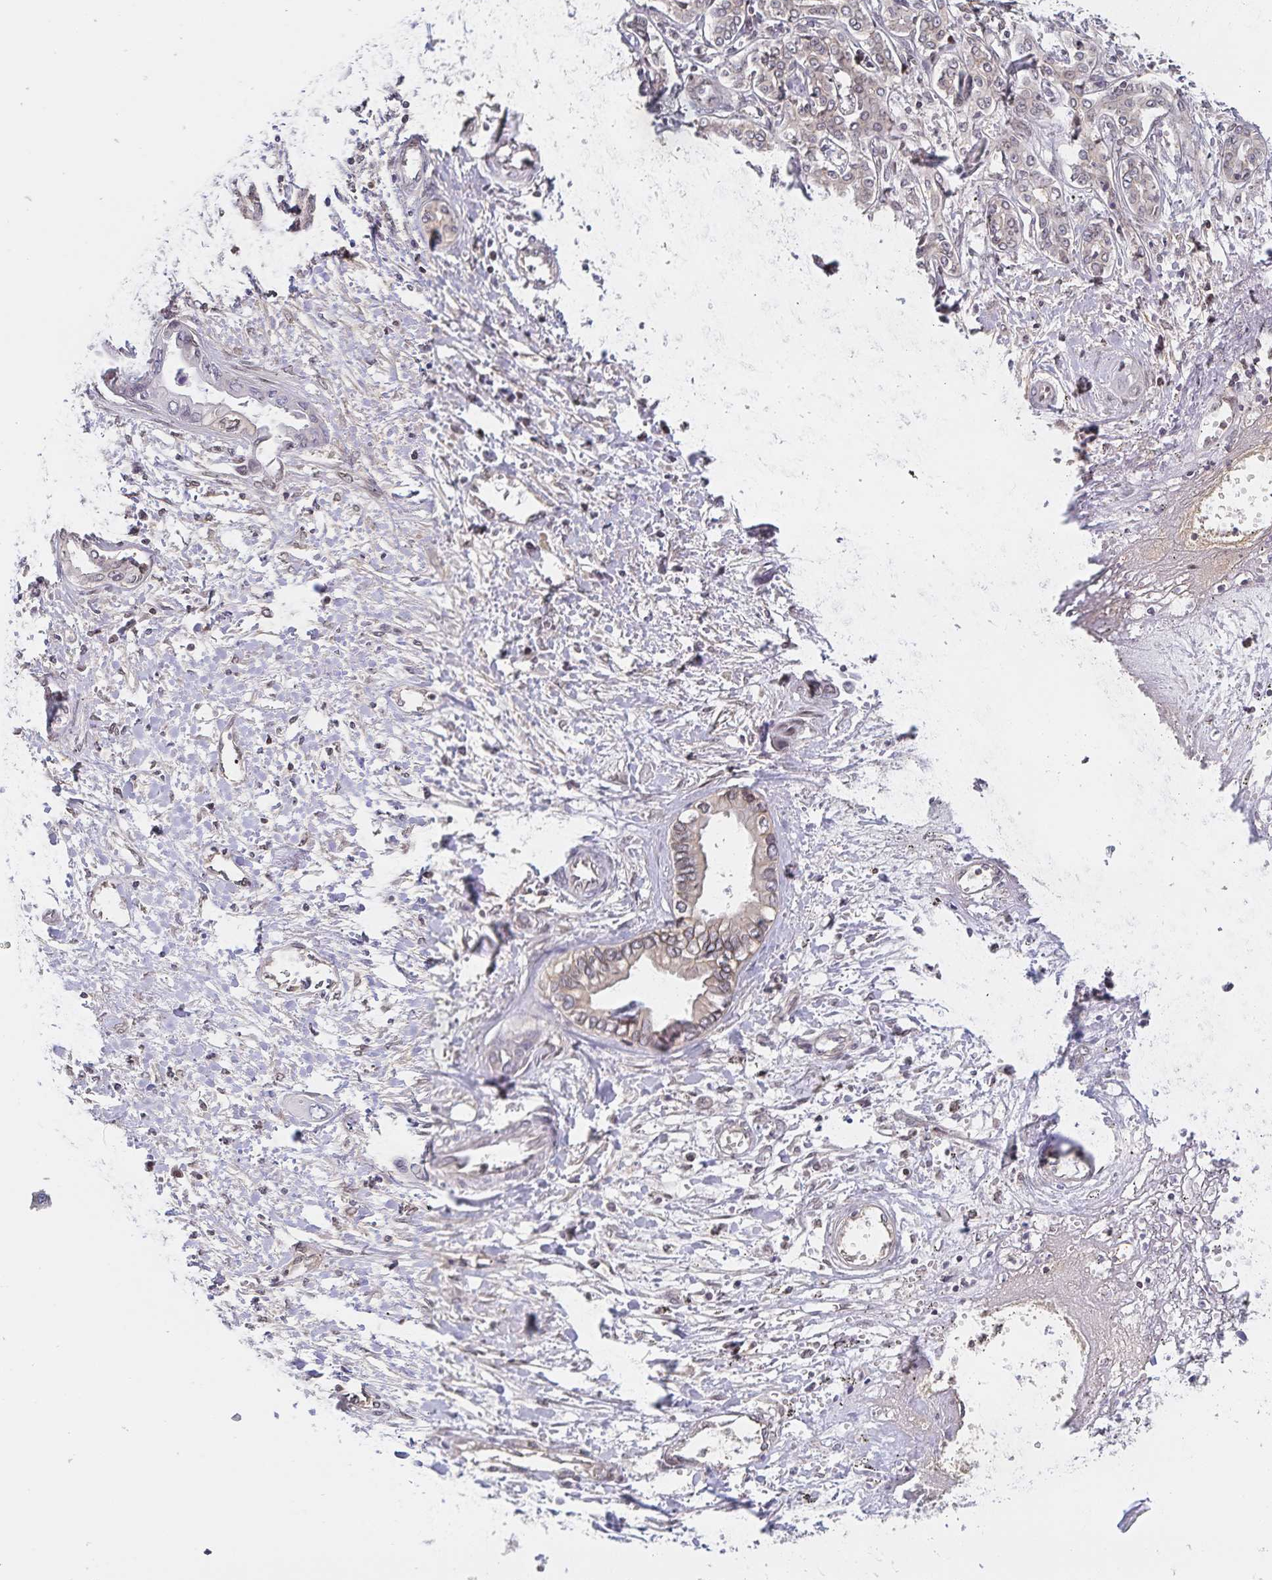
{"staining": {"intensity": "negative", "quantity": "none", "location": "none"}, "tissue": "liver cancer", "cell_type": "Tumor cells", "image_type": "cancer", "snomed": [{"axis": "morphology", "description": "Cholangiocarcinoma"}, {"axis": "topography", "description": "Liver"}], "caption": "Photomicrograph shows no protein staining in tumor cells of liver cancer tissue.", "gene": "RAB9B", "patient": {"sex": "female", "age": 64}}